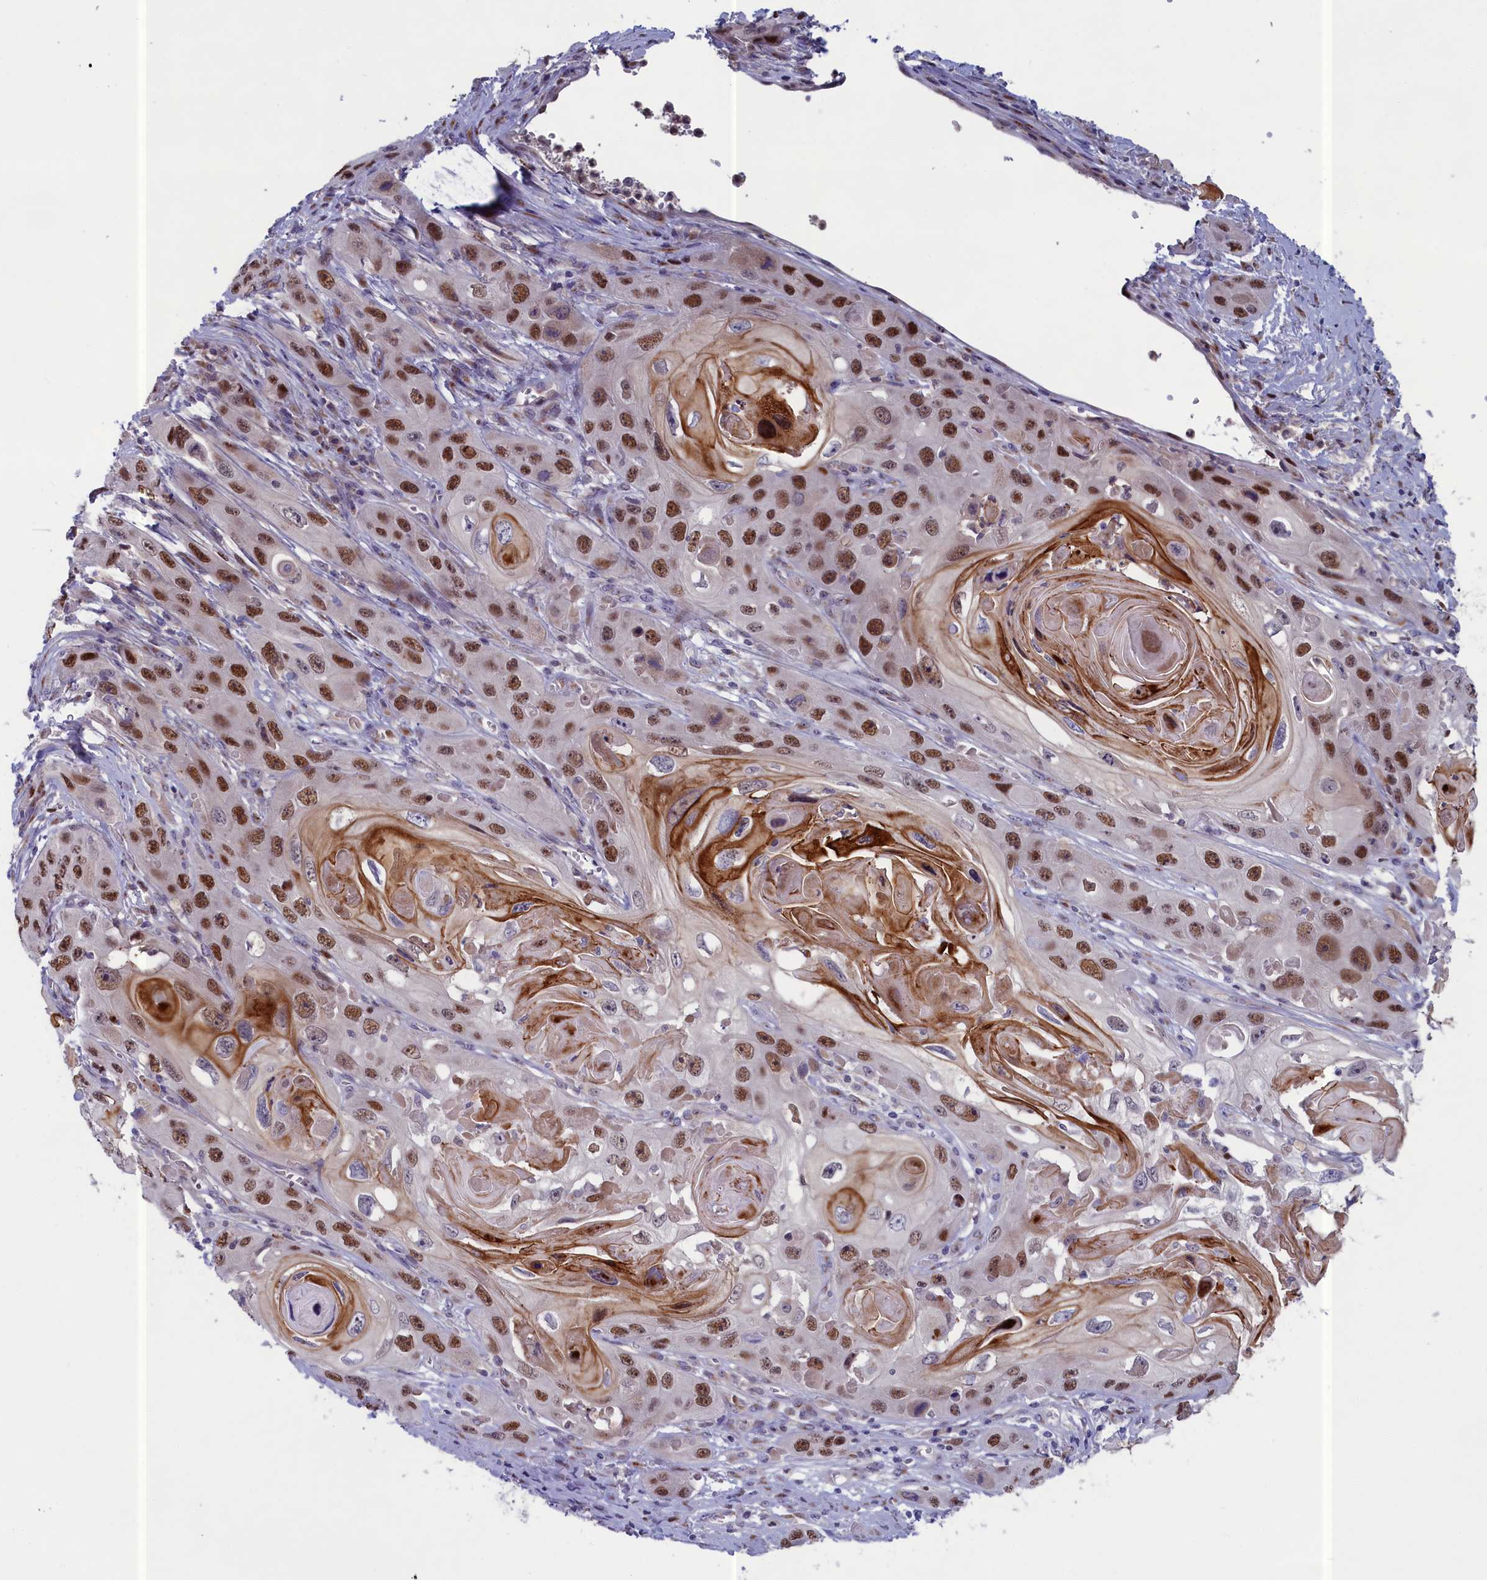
{"staining": {"intensity": "strong", "quantity": ">75%", "location": "nuclear"}, "tissue": "skin cancer", "cell_type": "Tumor cells", "image_type": "cancer", "snomed": [{"axis": "morphology", "description": "Squamous cell carcinoma, NOS"}, {"axis": "topography", "description": "Skin"}], "caption": "IHC histopathology image of squamous cell carcinoma (skin) stained for a protein (brown), which exhibits high levels of strong nuclear positivity in approximately >75% of tumor cells.", "gene": "LIG1", "patient": {"sex": "male", "age": 55}}